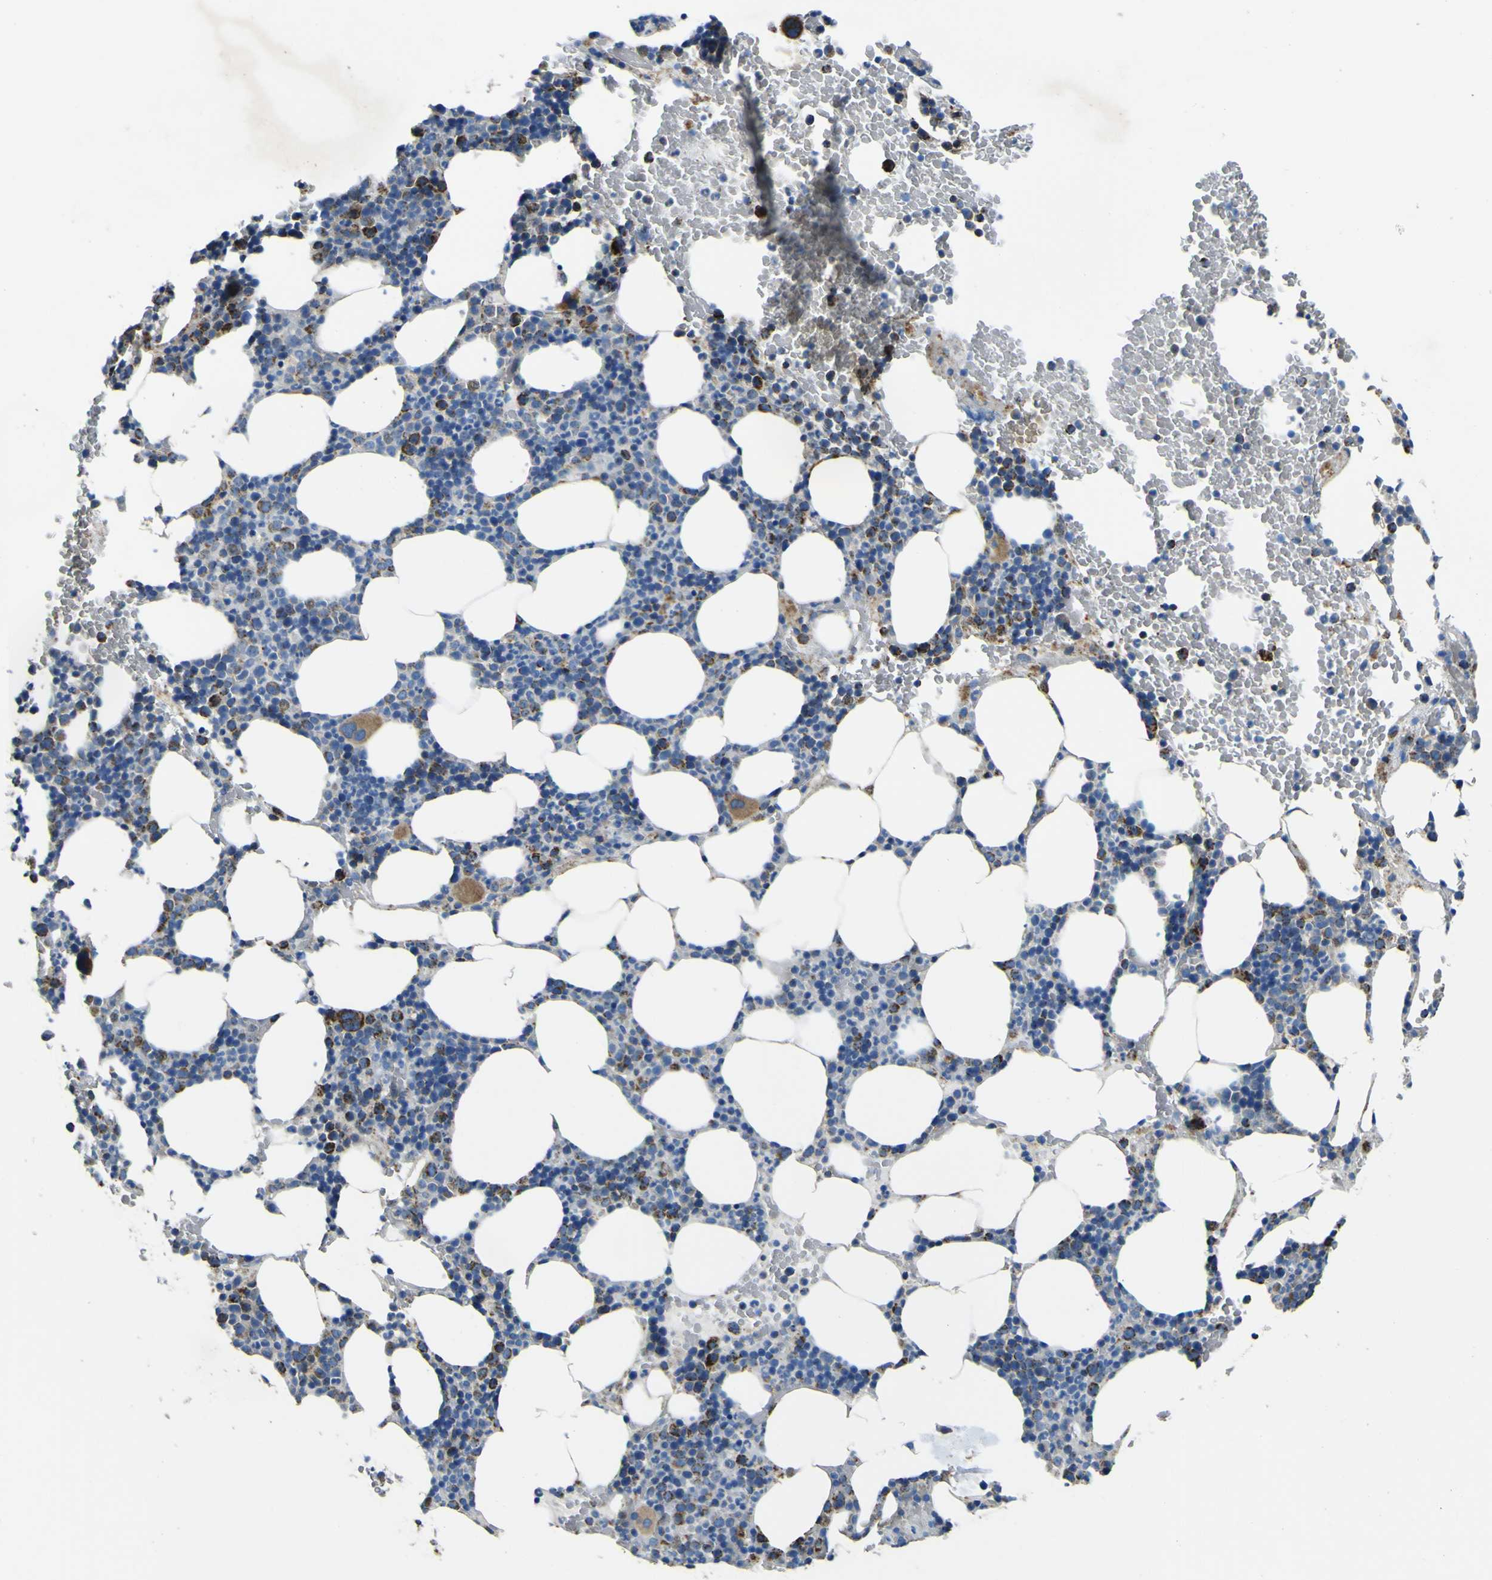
{"staining": {"intensity": "strong", "quantity": "25%-75%", "location": "cytoplasmic/membranous"}, "tissue": "bone marrow", "cell_type": "Hematopoietic cells", "image_type": "normal", "snomed": [{"axis": "morphology", "description": "Normal tissue, NOS"}, {"axis": "morphology", "description": "Inflammation, NOS"}, {"axis": "topography", "description": "Bone marrow"}], "caption": "The histopathology image reveals a brown stain indicating the presence of a protein in the cytoplasmic/membranous of hematopoietic cells in bone marrow. Using DAB (brown) and hematoxylin (blue) stains, captured at high magnification using brightfield microscopy.", "gene": "ALDH18A1", "patient": {"sex": "female", "age": 70}}